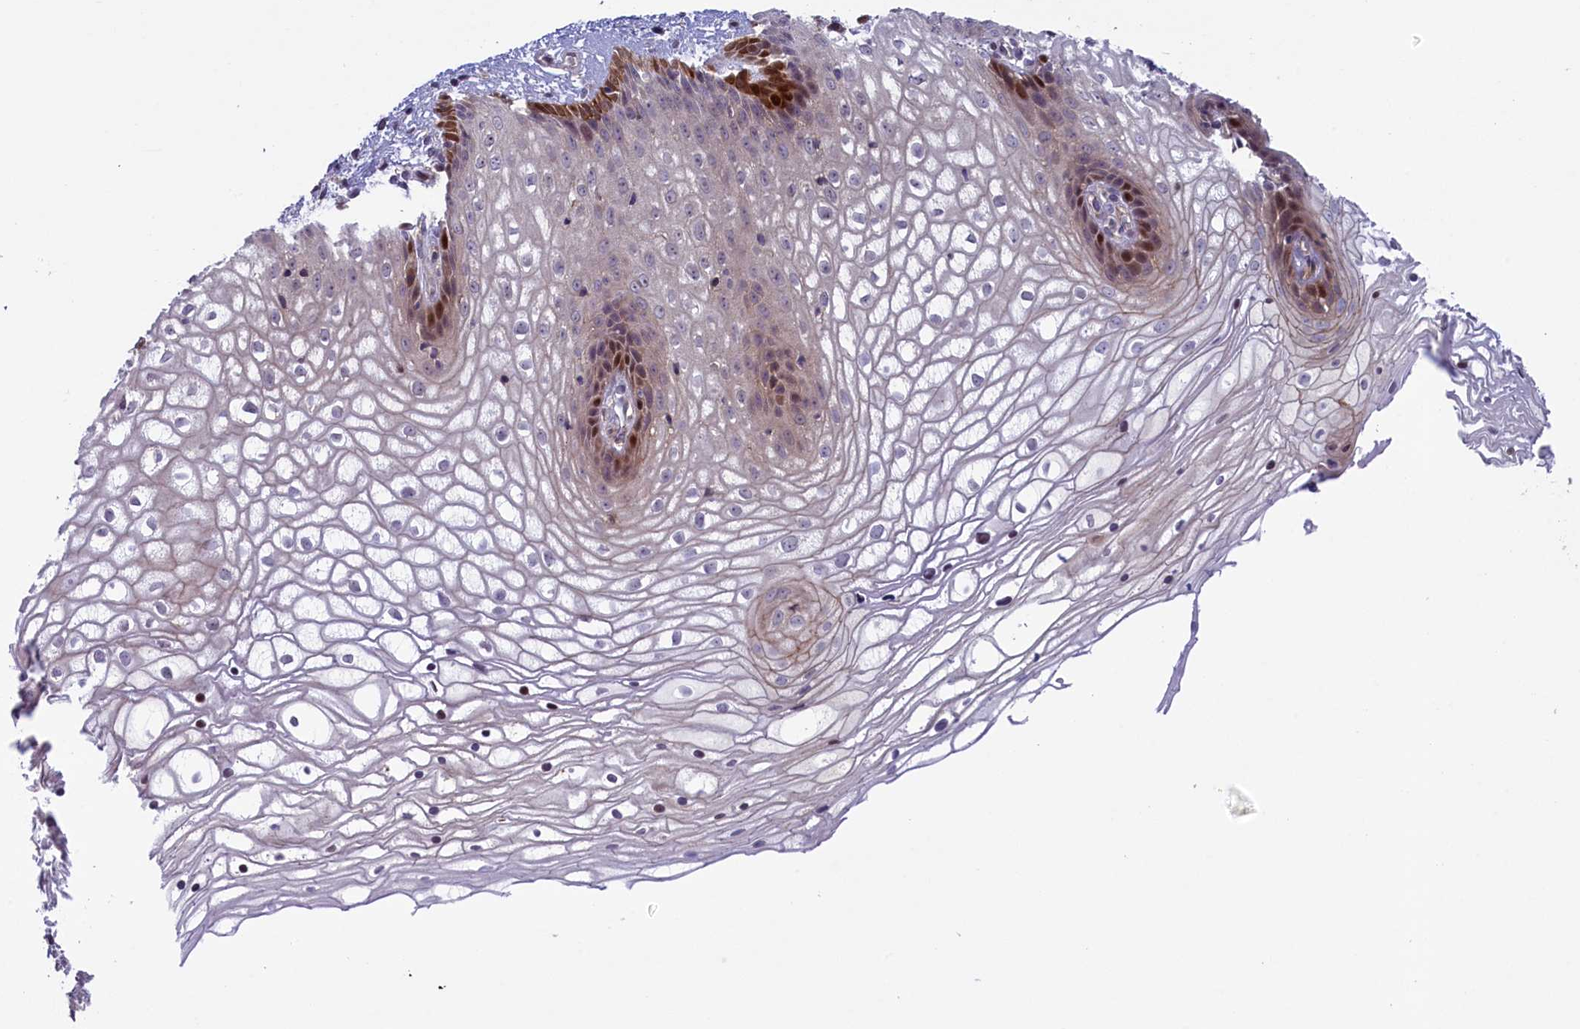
{"staining": {"intensity": "strong", "quantity": "<25%", "location": "nuclear"}, "tissue": "vagina", "cell_type": "Squamous epithelial cells", "image_type": "normal", "snomed": [{"axis": "morphology", "description": "Normal tissue, NOS"}, {"axis": "topography", "description": "Vagina"}], "caption": "A histopathology image showing strong nuclear staining in about <25% of squamous epithelial cells in unremarkable vagina, as visualized by brown immunohistochemical staining.", "gene": "CCL23", "patient": {"sex": "female", "age": 34}}